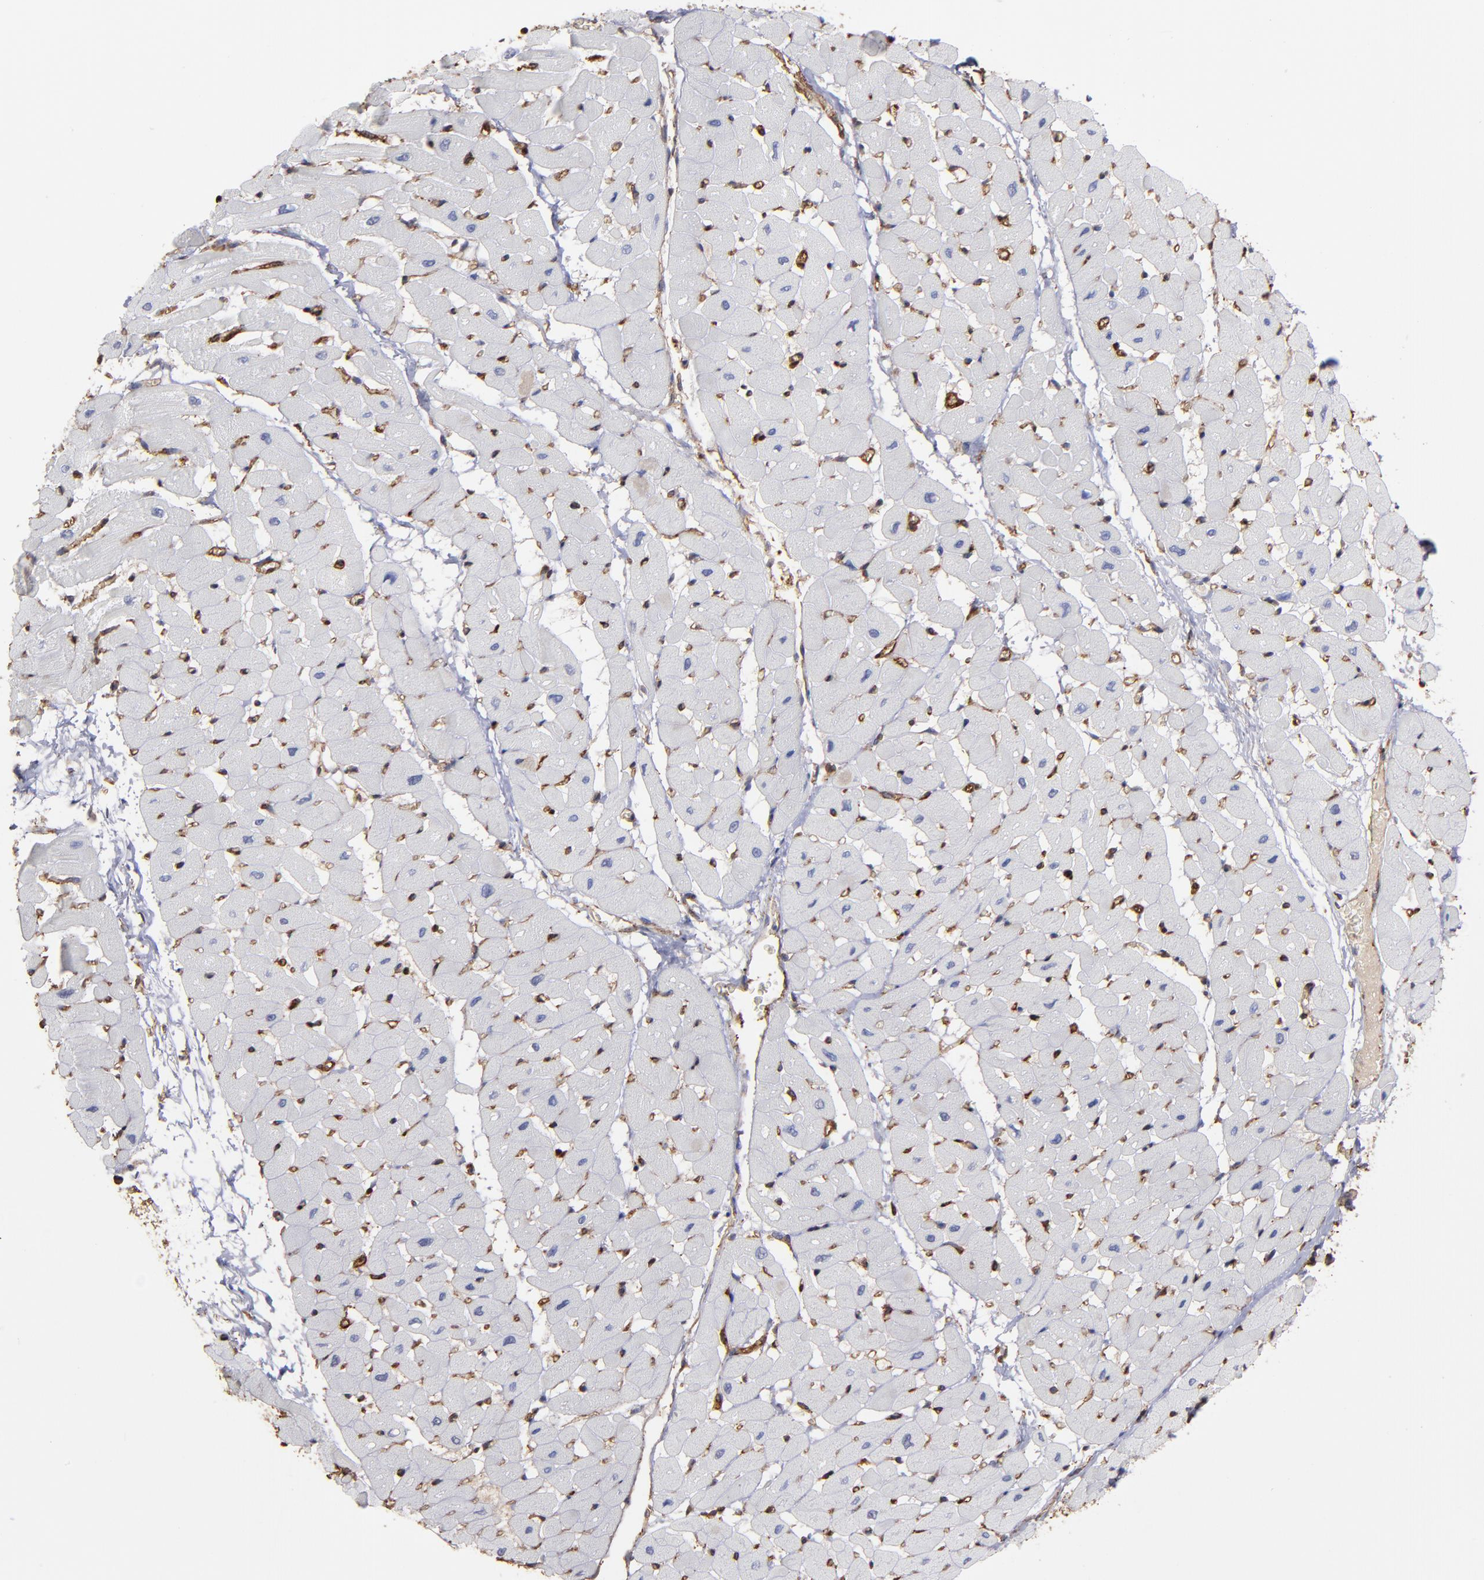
{"staining": {"intensity": "negative", "quantity": "none", "location": "none"}, "tissue": "heart muscle", "cell_type": "Cardiomyocytes", "image_type": "normal", "snomed": [{"axis": "morphology", "description": "Normal tissue, NOS"}, {"axis": "topography", "description": "Heart"}], "caption": "Immunohistochemistry image of unremarkable heart muscle stained for a protein (brown), which shows no expression in cardiomyocytes.", "gene": "ACTN4", "patient": {"sex": "male", "age": 45}}